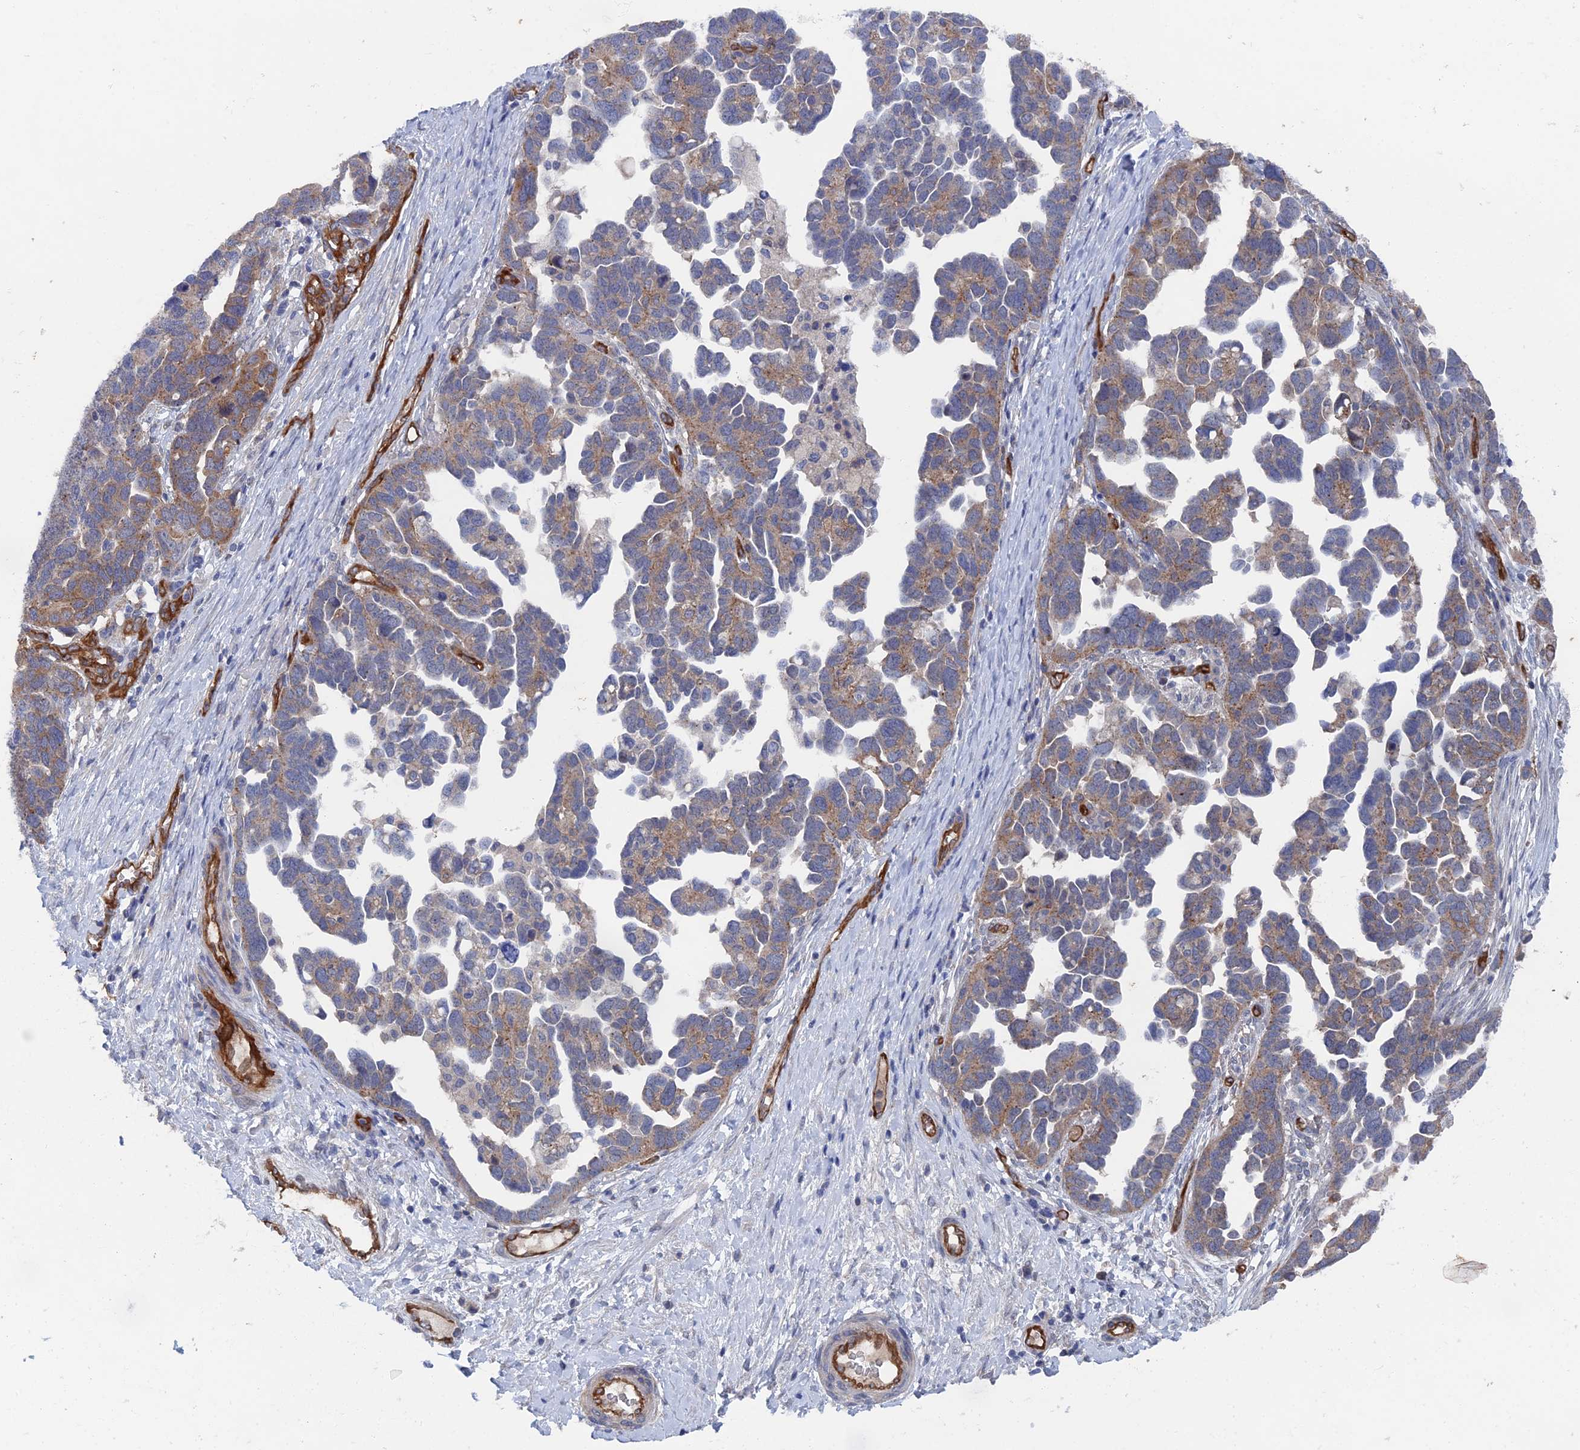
{"staining": {"intensity": "moderate", "quantity": "25%-75%", "location": "cytoplasmic/membranous"}, "tissue": "ovarian cancer", "cell_type": "Tumor cells", "image_type": "cancer", "snomed": [{"axis": "morphology", "description": "Cystadenocarcinoma, serous, NOS"}, {"axis": "topography", "description": "Ovary"}], "caption": "Serous cystadenocarcinoma (ovarian) was stained to show a protein in brown. There is medium levels of moderate cytoplasmic/membranous positivity in about 25%-75% of tumor cells.", "gene": "ARAP3", "patient": {"sex": "female", "age": 54}}